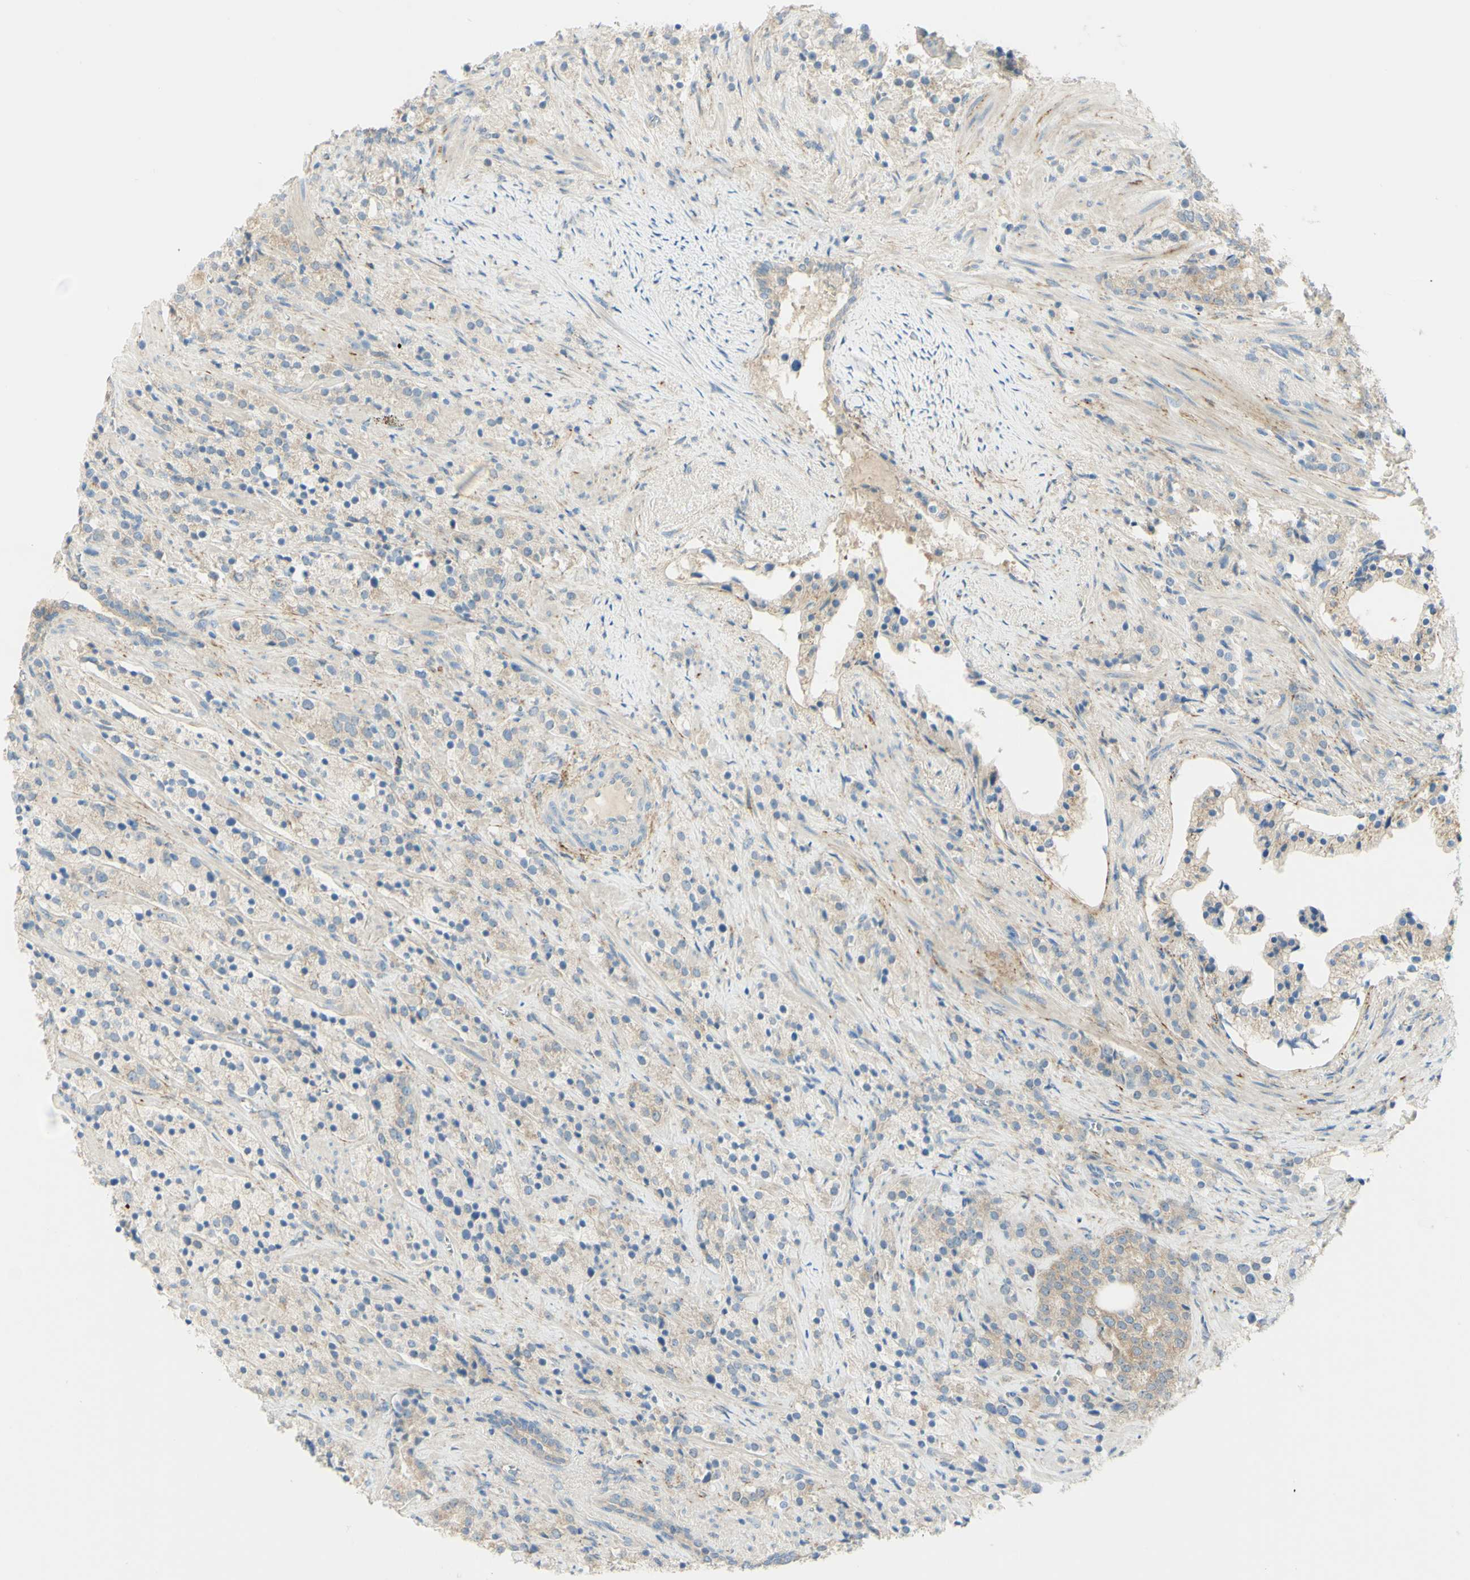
{"staining": {"intensity": "weak", "quantity": ">75%", "location": "cytoplasmic/membranous"}, "tissue": "prostate cancer", "cell_type": "Tumor cells", "image_type": "cancer", "snomed": [{"axis": "morphology", "description": "Adenocarcinoma, High grade"}, {"axis": "topography", "description": "Prostate"}], "caption": "Prostate high-grade adenocarcinoma tissue shows weak cytoplasmic/membranous staining in about >75% of tumor cells, visualized by immunohistochemistry. (Brightfield microscopy of DAB IHC at high magnification).", "gene": "GCNT3", "patient": {"sex": "male", "age": 71}}